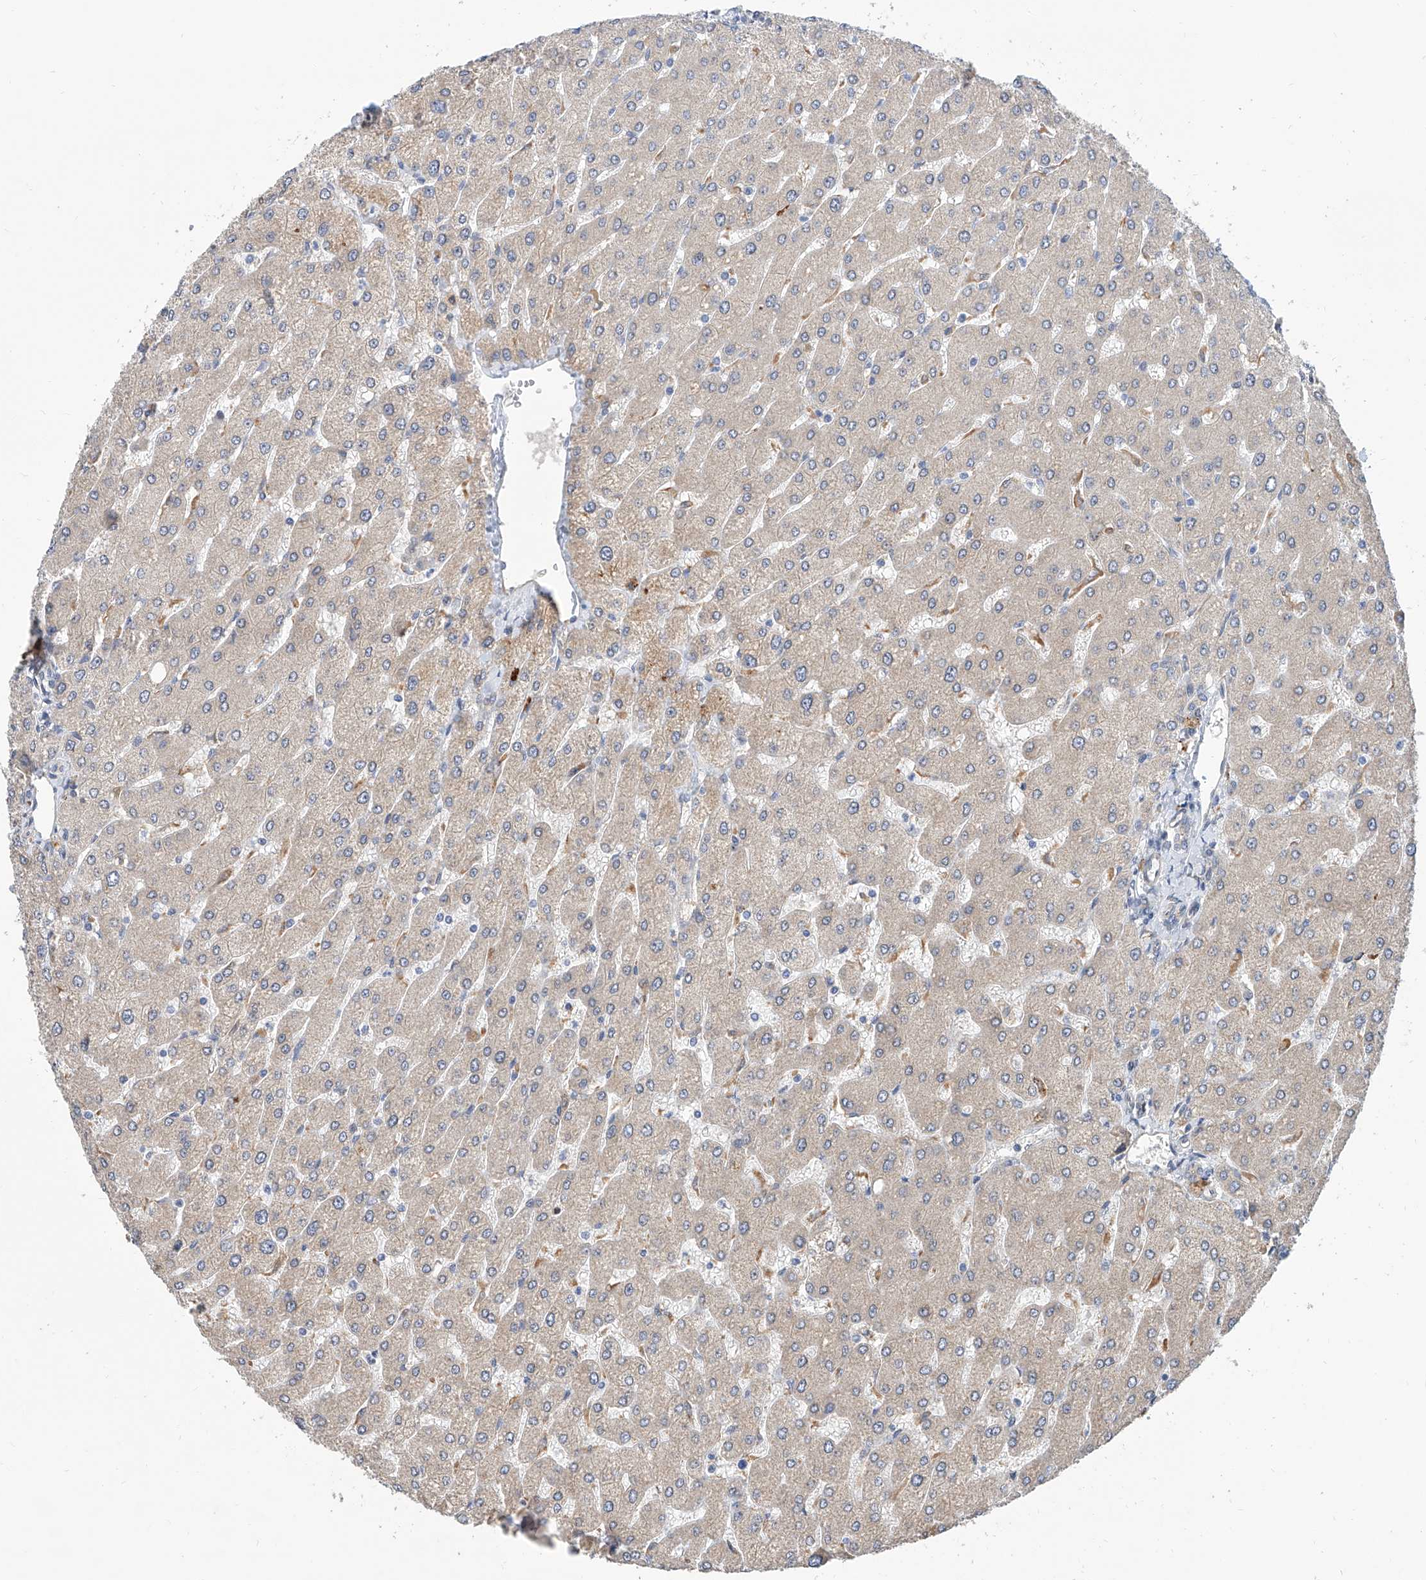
{"staining": {"intensity": "weak", "quantity": "25%-75%", "location": "cytoplasmic/membranous"}, "tissue": "liver", "cell_type": "Cholangiocytes", "image_type": "normal", "snomed": [{"axis": "morphology", "description": "Normal tissue, NOS"}, {"axis": "topography", "description": "Liver"}], "caption": "Weak cytoplasmic/membranous staining is appreciated in about 25%-75% of cholangiocytes in unremarkable liver. (brown staining indicates protein expression, while blue staining denotes nuclei).", "gene": "MAGEE2", "patient": {"sex": "male", "age": 55}}